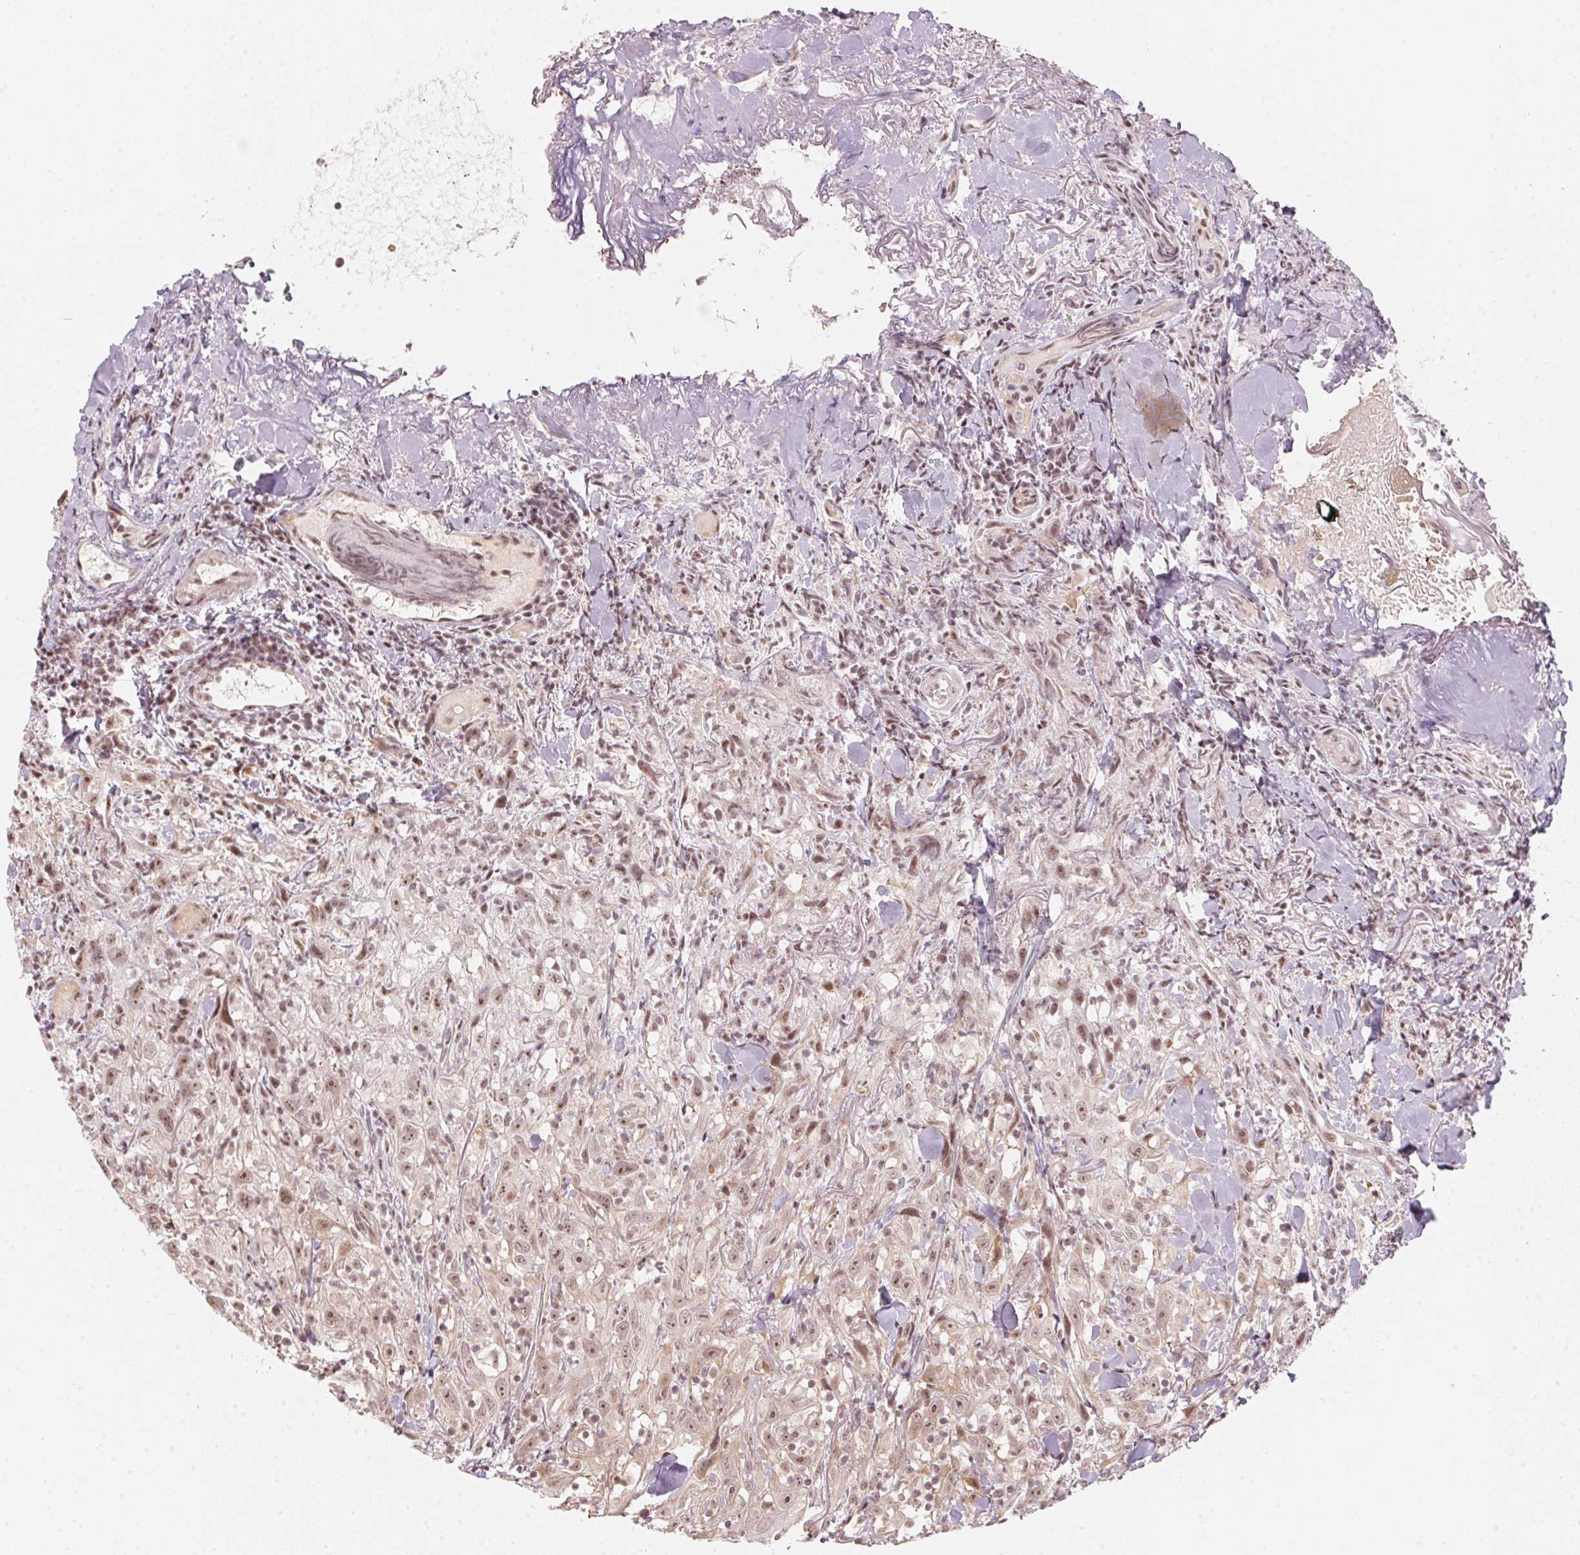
{"staining": {"intensity": "weak", "quantity": ">75%", "location": "nuclear"}, "tissue": "head and neck cancer", "cell_type": "Tumor cells", "image_type": "cancer", "snomed": [{"axis": "morphology", "description": "Squamous cell carcinoma, NOS"}, {"axis": "topography", "description": "Head-Neck"}], "caption": "High-magnification brightfield microscopy of squamous cell carcinoma (head and neck) stained with DAB (3,3'-diaminobenzidine) (brown) and counterstained with hematoxylin (blue). tumor cells exhibit weak nuclear positivity is seen in approximately>75% of cells. (Brightfield microscopy of DAB IHC at high magnification).", "gene": "KAT6A", "patient": {"sex": "female", "age": 95}}